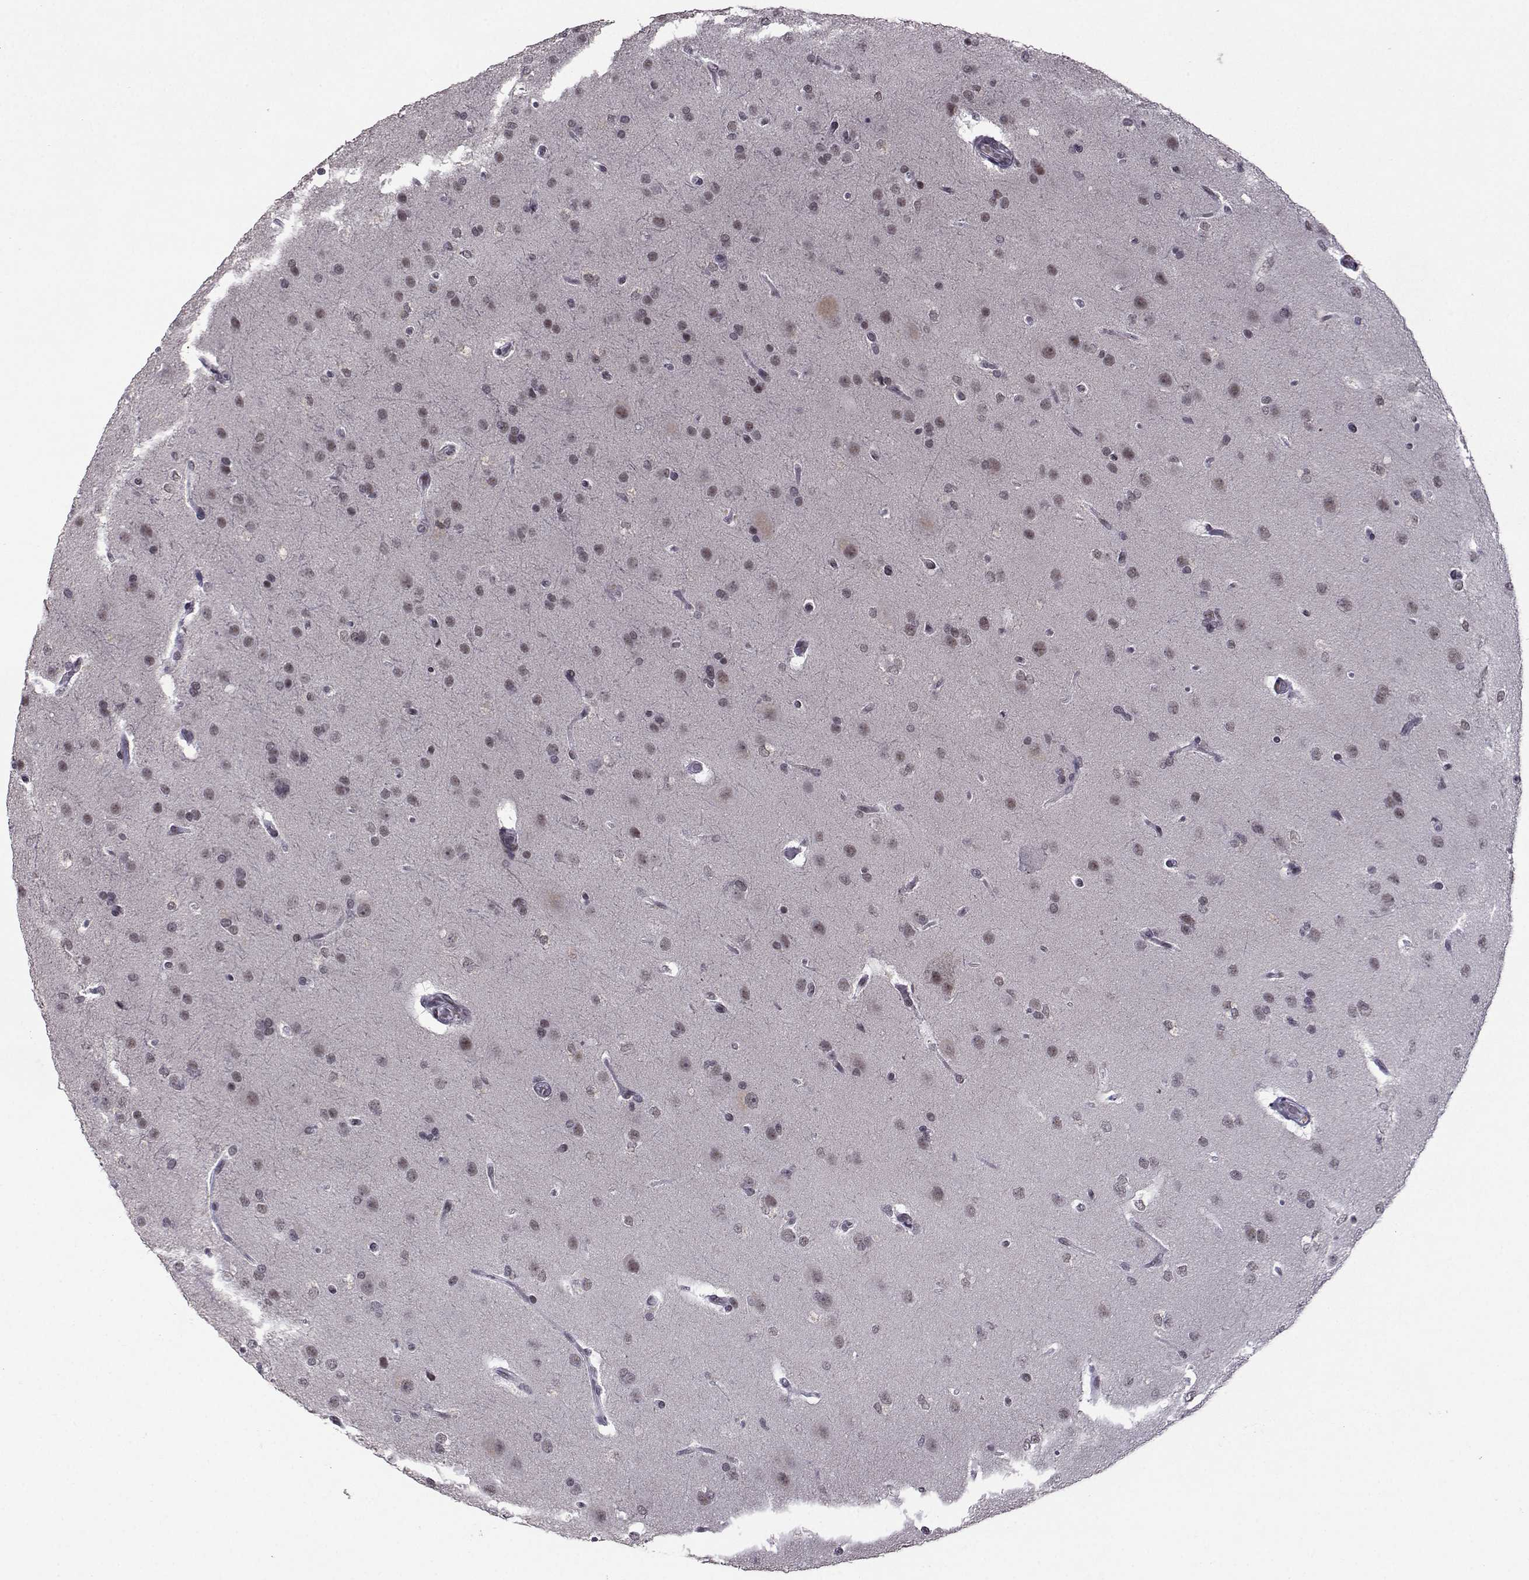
{"staining": {"intensity": "negative", "quantity": "none", "location": "none"}, "tissue": "glioma", "cell_type": "Tumor cells", "image_type": "cancer", "snomed": [{"axis": "morphology", "description": "Glioma, malignant, High grade"}, {"axis": "topography", "description": "Brain"}], "caption": "IHC image of neoplastic tissue: high-grade glioma (malignant) stained with DAB shows no significant protein expression in tumor cells.", "gene": "LIN28A", "patient": {"sex": "male", "age": 68}}